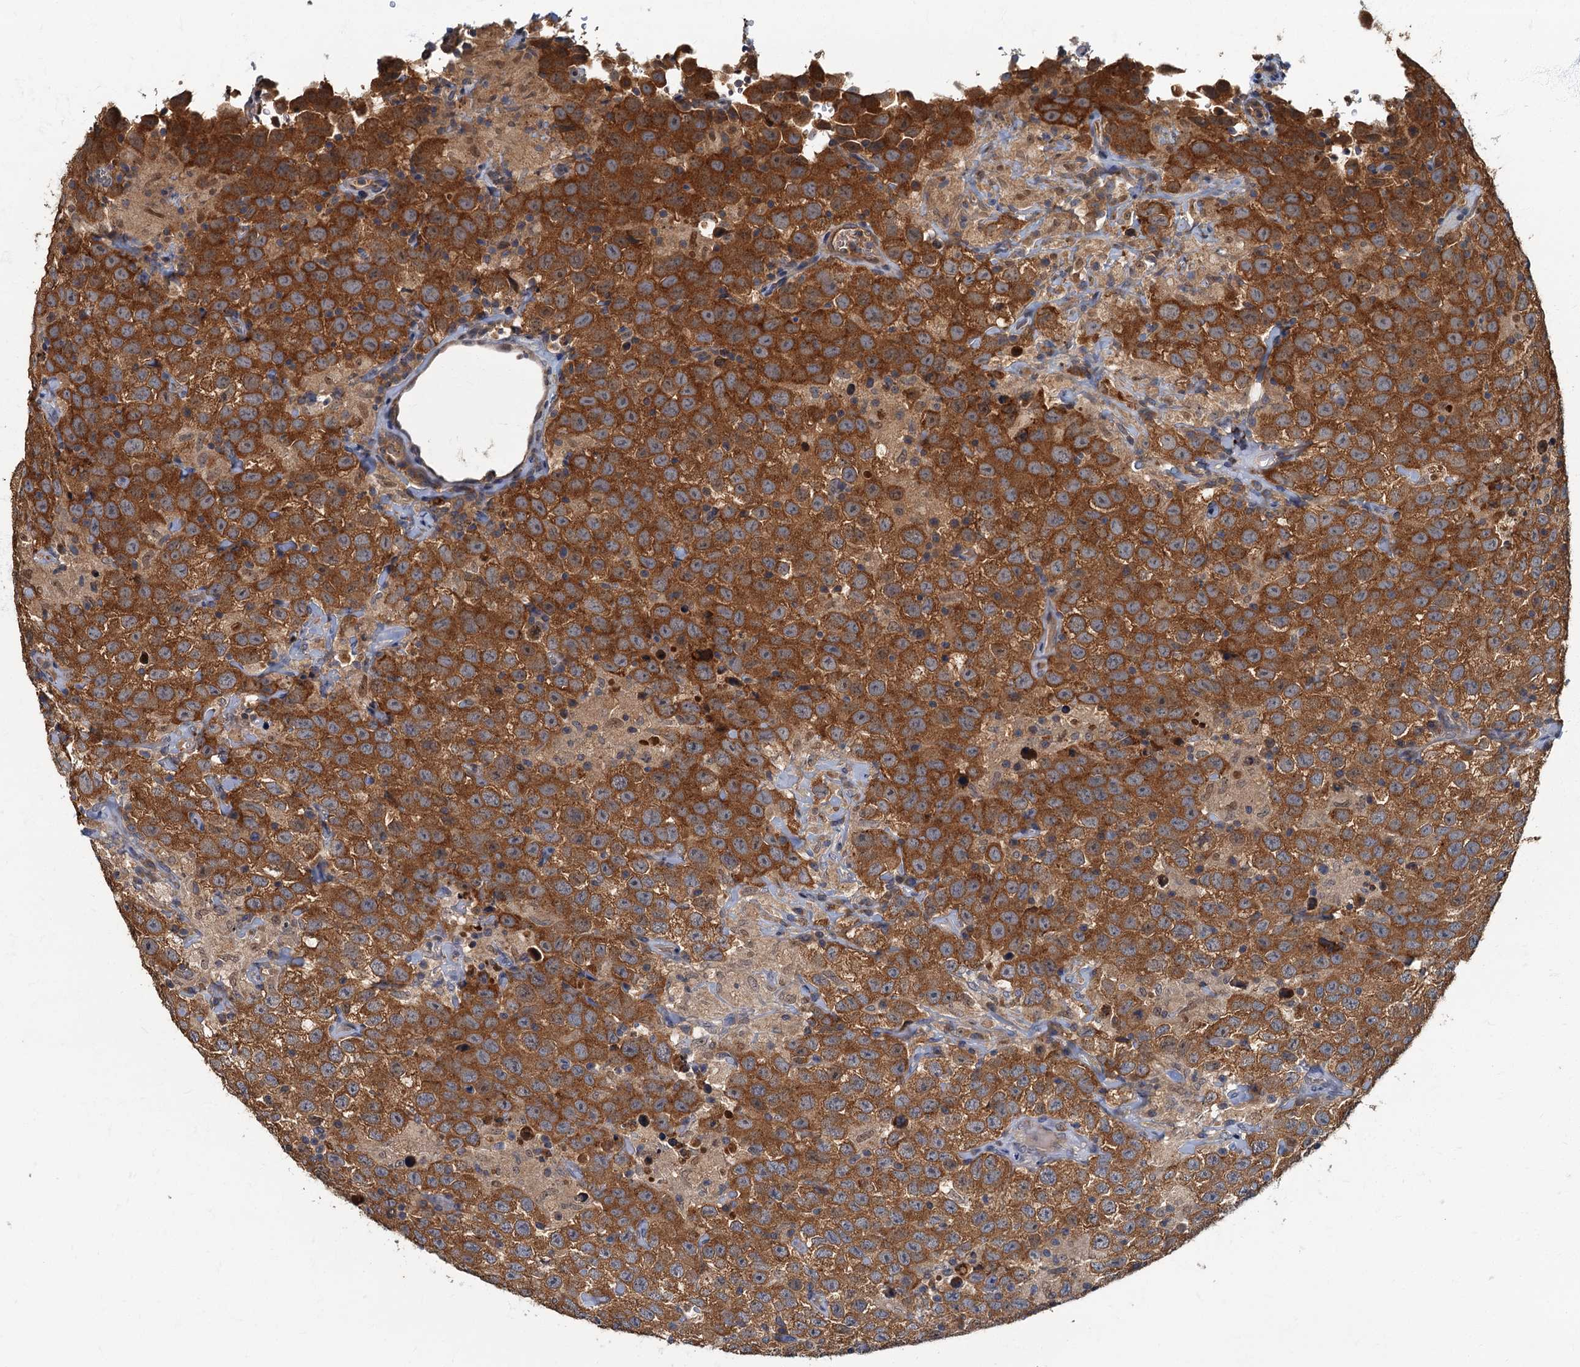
{"staining": {"intensity": "strong", "quantity": ">75%", "location": "cytoplasmic/membranous"}, "tissue": "testis cancer", "cell_type": "Tumor cells", "image_type": "cancer", "snomed": [{"axis": "morphology", "description": "Seminoma, NOS"}, {"axis": "topography", "description": "Testis"}], "caption": "Tumor cells display high levels of strong cytoplasmic/membranous expression in approximately >75% of cells in testis cancer (seminoma). (IHC, brightfield microscopy, high magnification).", "gene": "WDCP", "patient": {"sex": "male", "age": 41}}